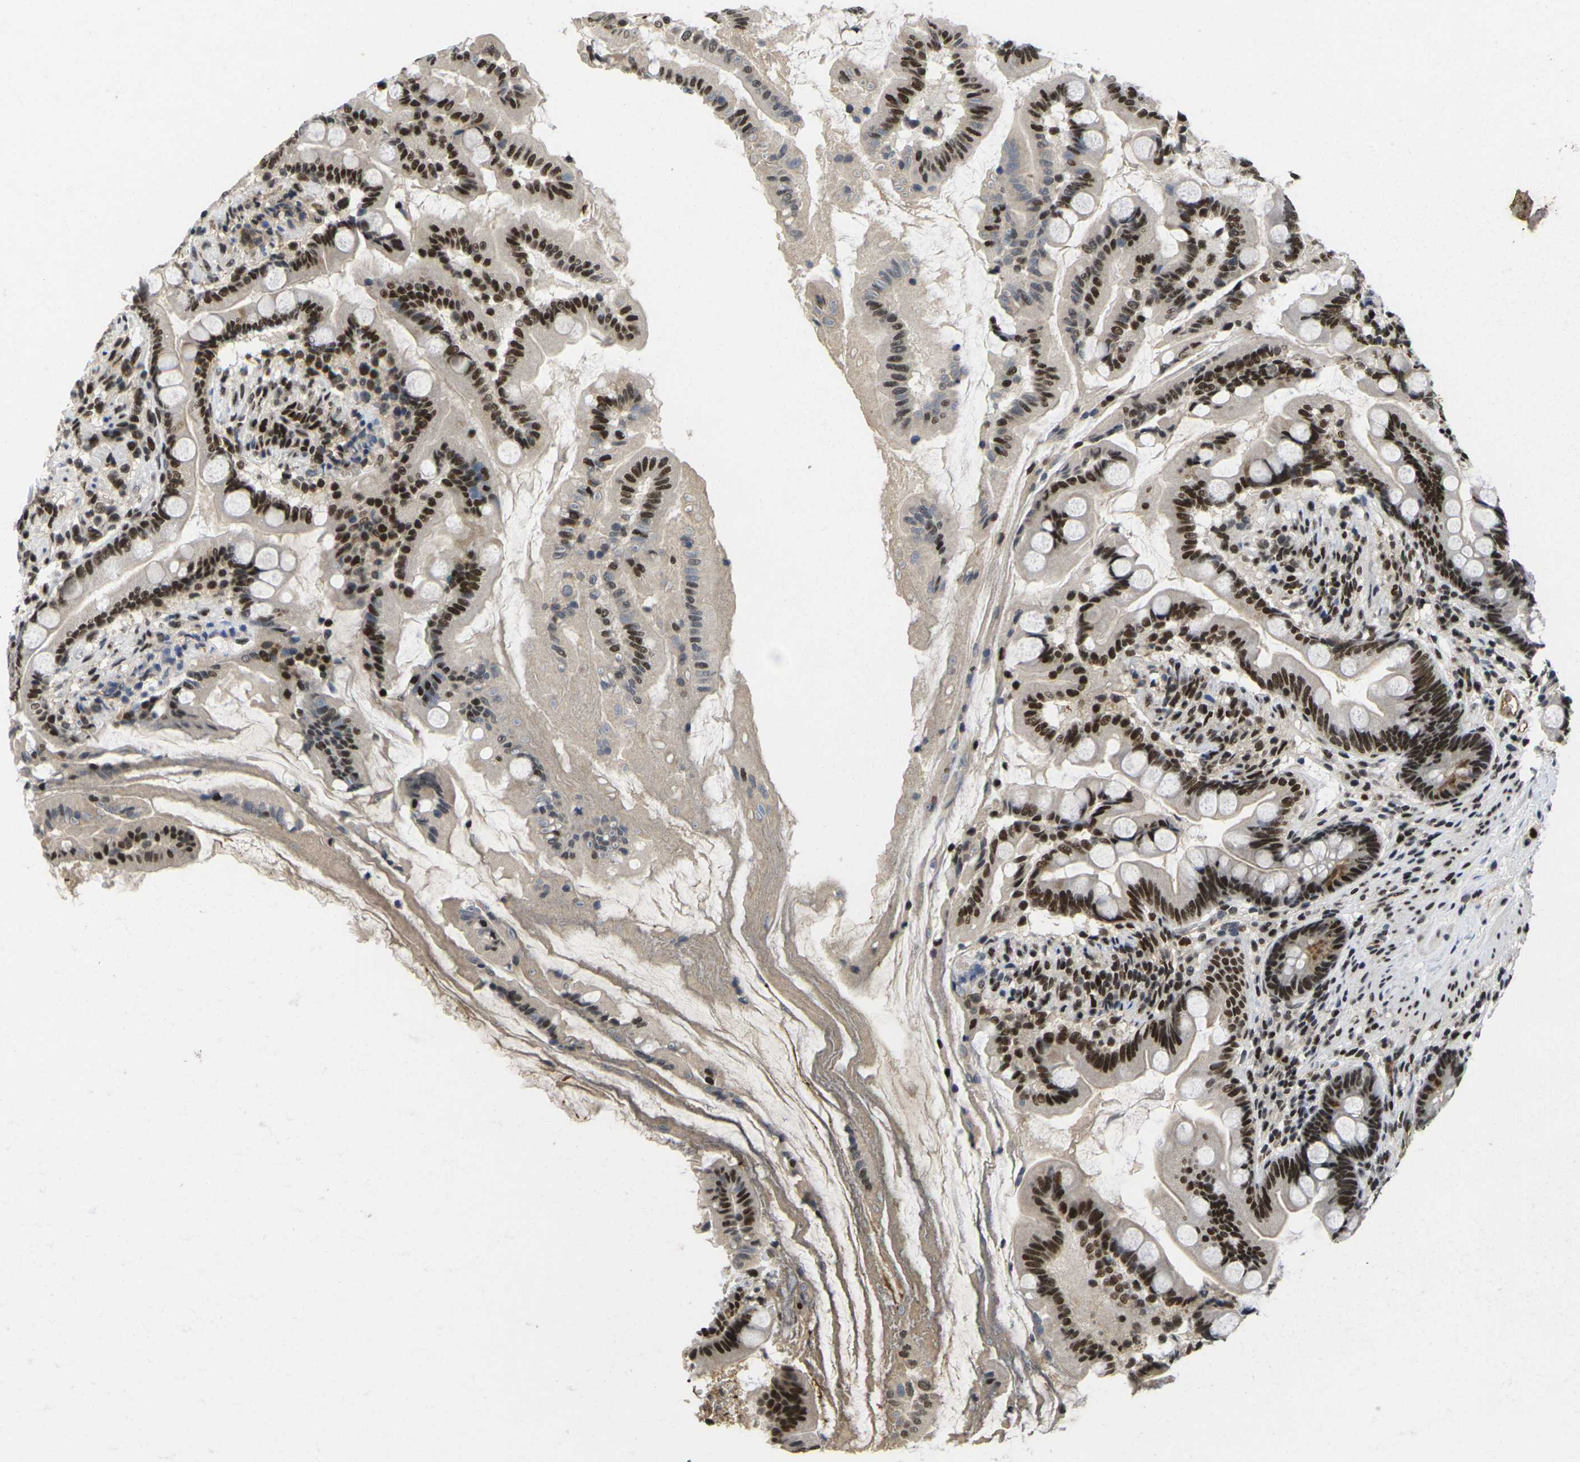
{"staining": {"intensity": "strong", "quantity": ">75%", "location": "nuclear"}, "tissue": "small intestine", "cell_type": "Glandular cells", "image_type": "normal", "snomed": [{"axis": "morphology", "description": "Normal tissue, NOS"}, {"axis": "topography", "description": "Small intestine"}], "caption": "This is a micrograph of immunohistochemistry (IHC) staining of unremarkable small intestine, which shows strong positivity in the nuclear of glandular cells.", "gene": "GTF2E1", "patient": {"sex": "female", "age": 56}}